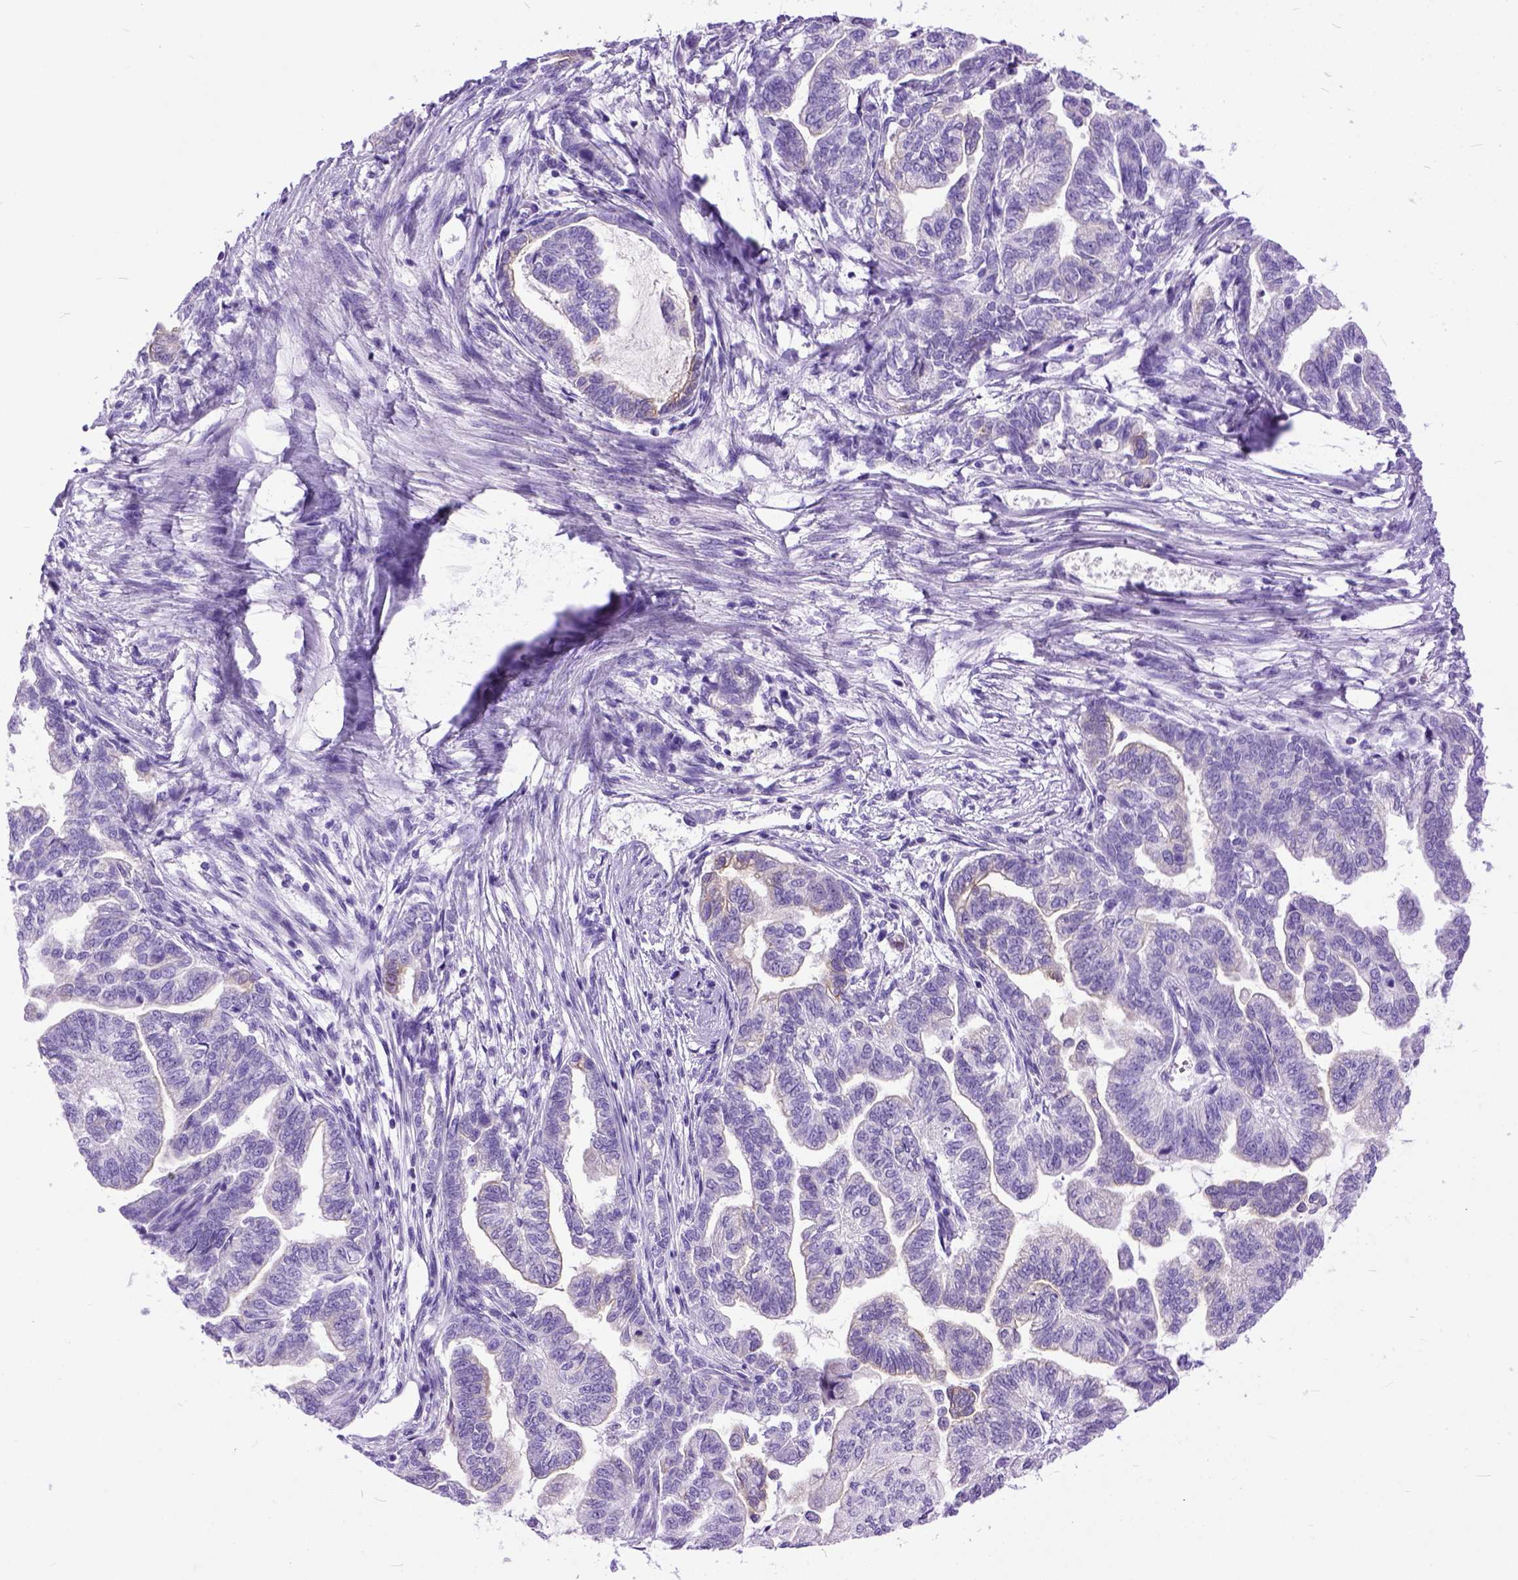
{"staining": {"intensity": "negative", "quantity": "none", "location": "none"}, "tissue": "stomach cancer", "cell_type": "Tumor cells", "image_type": "cancer", "snomed": [{"axis": "morphology", "description": "Adenocarcinoma, NOS"}, {"axis": "topography", "description": "Stomach"}], "caption": "This is an IHC micrograph of human stomach cancer (adenocarcinoma). There is no expression in tumor cells.", "gene": "PPL", "patient": {"sex": "male", "age": 83}}